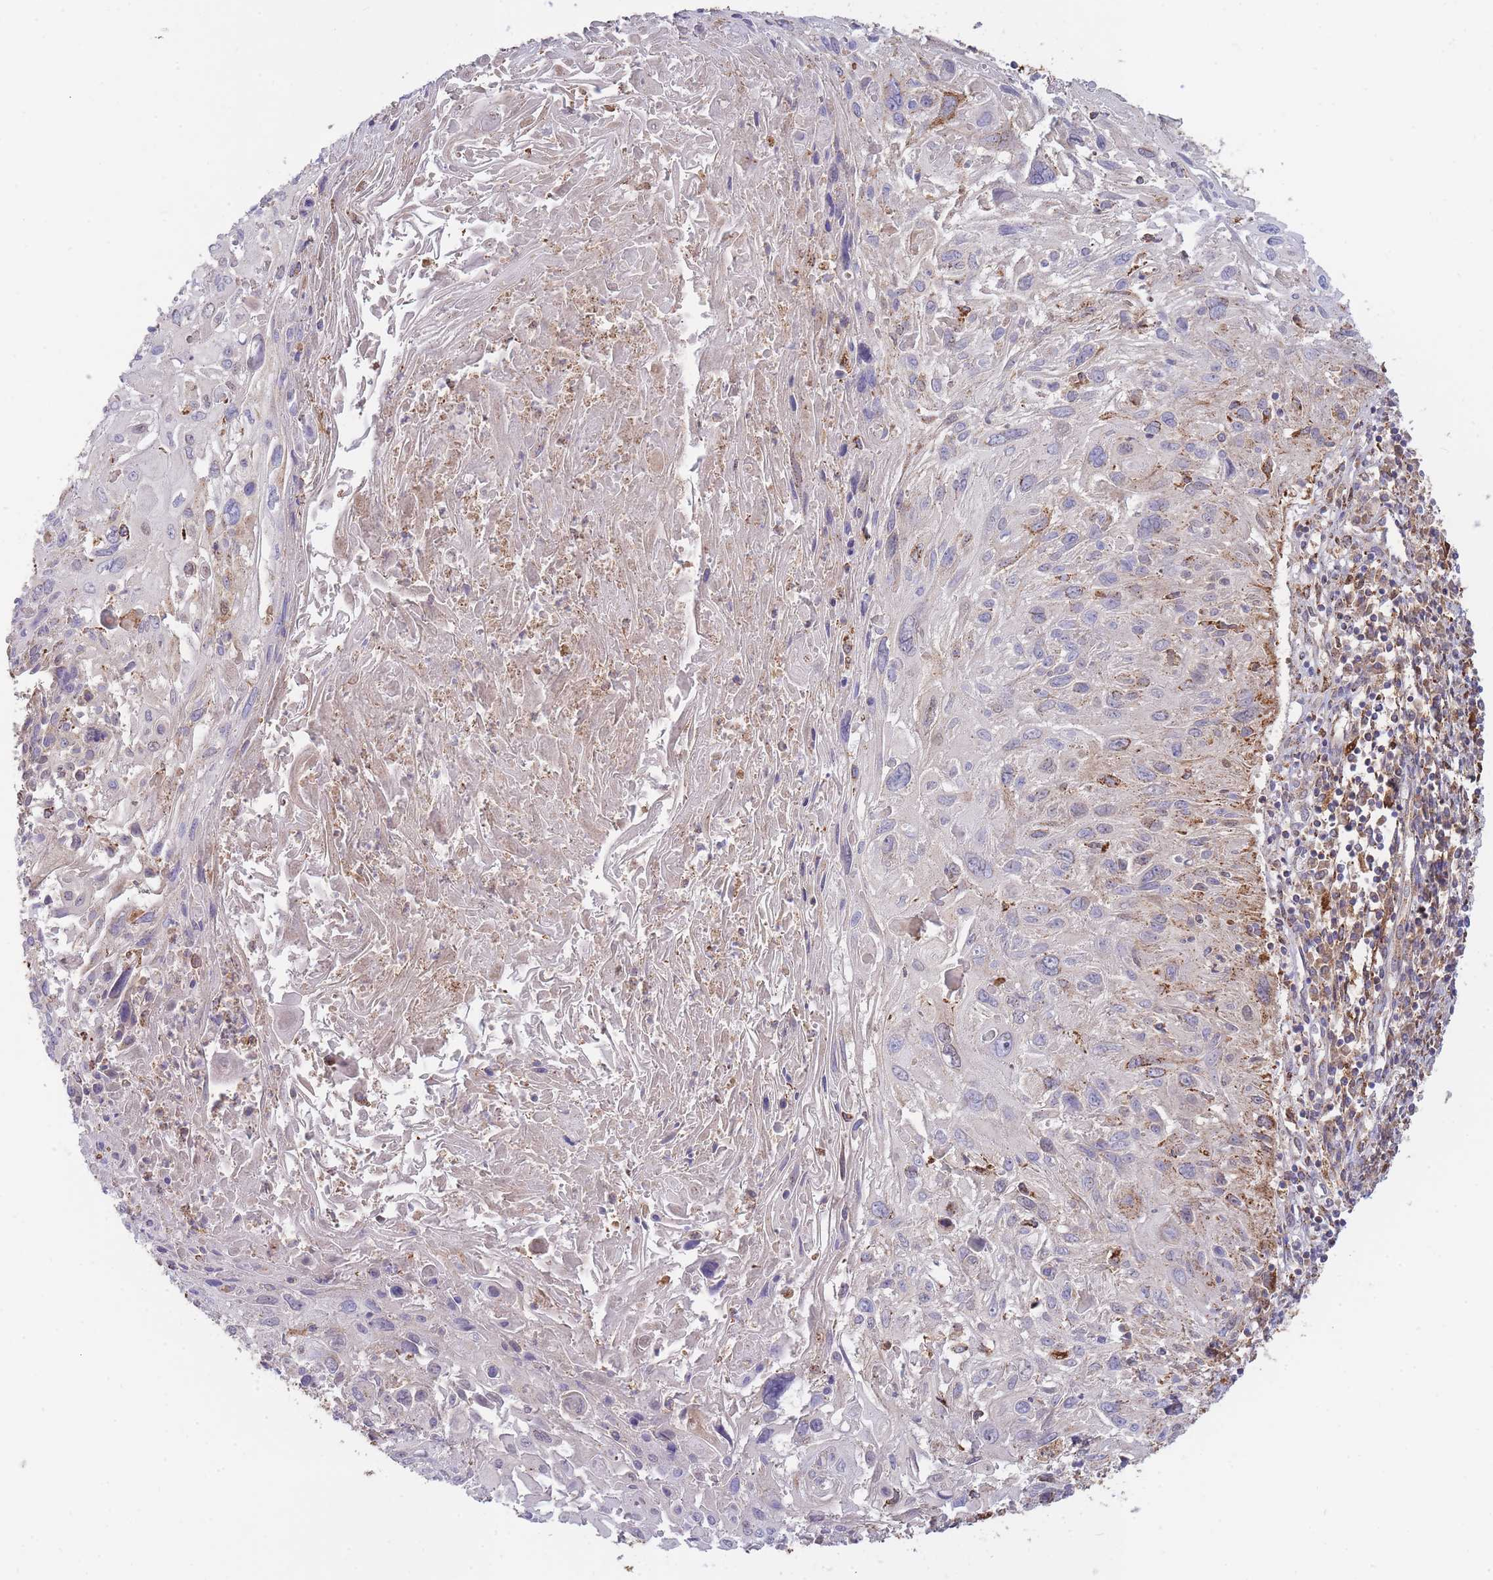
{"staining": {"intensity": "negative", "quantity": "none", "location": "none"}, "tissue": "cervical cancer", "cell_type": "Tumor cells", "image_type": "cancer", "snomed": [{"axis": "morphology", "description": "Squamous cell carcinoma, NOS"}, {"axis": "topography", "description": "Cervix"}], "caption": "The histopathology image shows no significant staining in tumor cells of squamous cell carcinoma (cervical). (DAB immunohistochemistry visualized using brightfield microscopy, high magnification).", "gene": "MRPL17", "patient": {"sex": "female", "age": 51}}